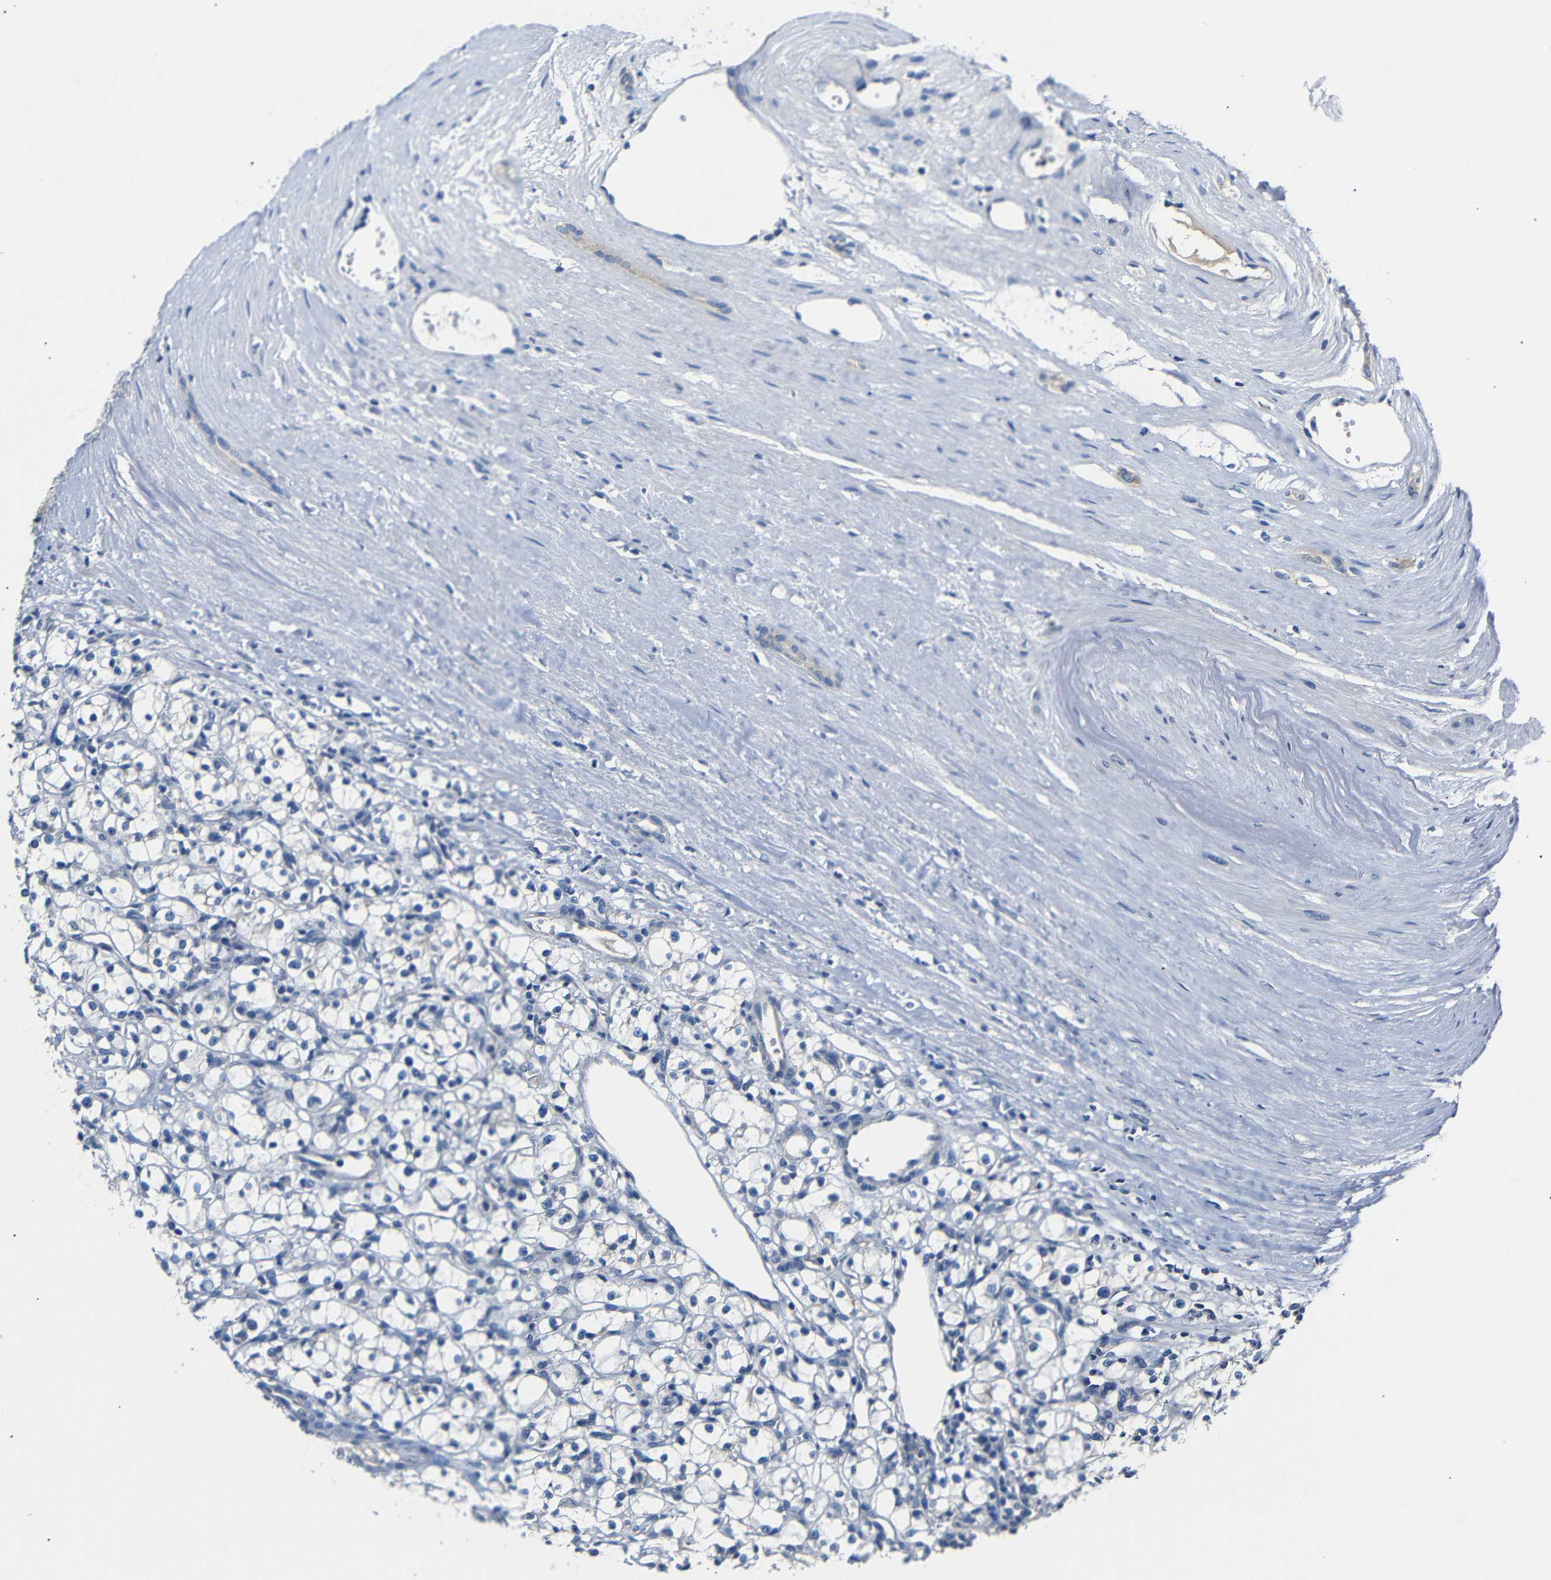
{"staining": {"intensity": "negative", "quantity": "none", "location": "none"}, "tissue": "renal cancer", "cell_type": "Tumor cells", "image_type": "cancer", "snomed": [{"axis": "morphology", "description": "Adenocarcinoma, NOS"}, {"axis": "topography", "description": "Kidney"}], "caption": "An immunohistochemistry (IHC) photomicrograph of renal cancer (adenocarcinoma) is shown. There is no staining in tumor cells of renal cancer (adenocarcinoma). The staining was performed using DAB to visualize the protein expression in brown, while the nuclei were stained in blue with hematoxylin (Magnification: 20x).", "gene": "DCP1A", "patient": {"sex": "male", "age": 56}}